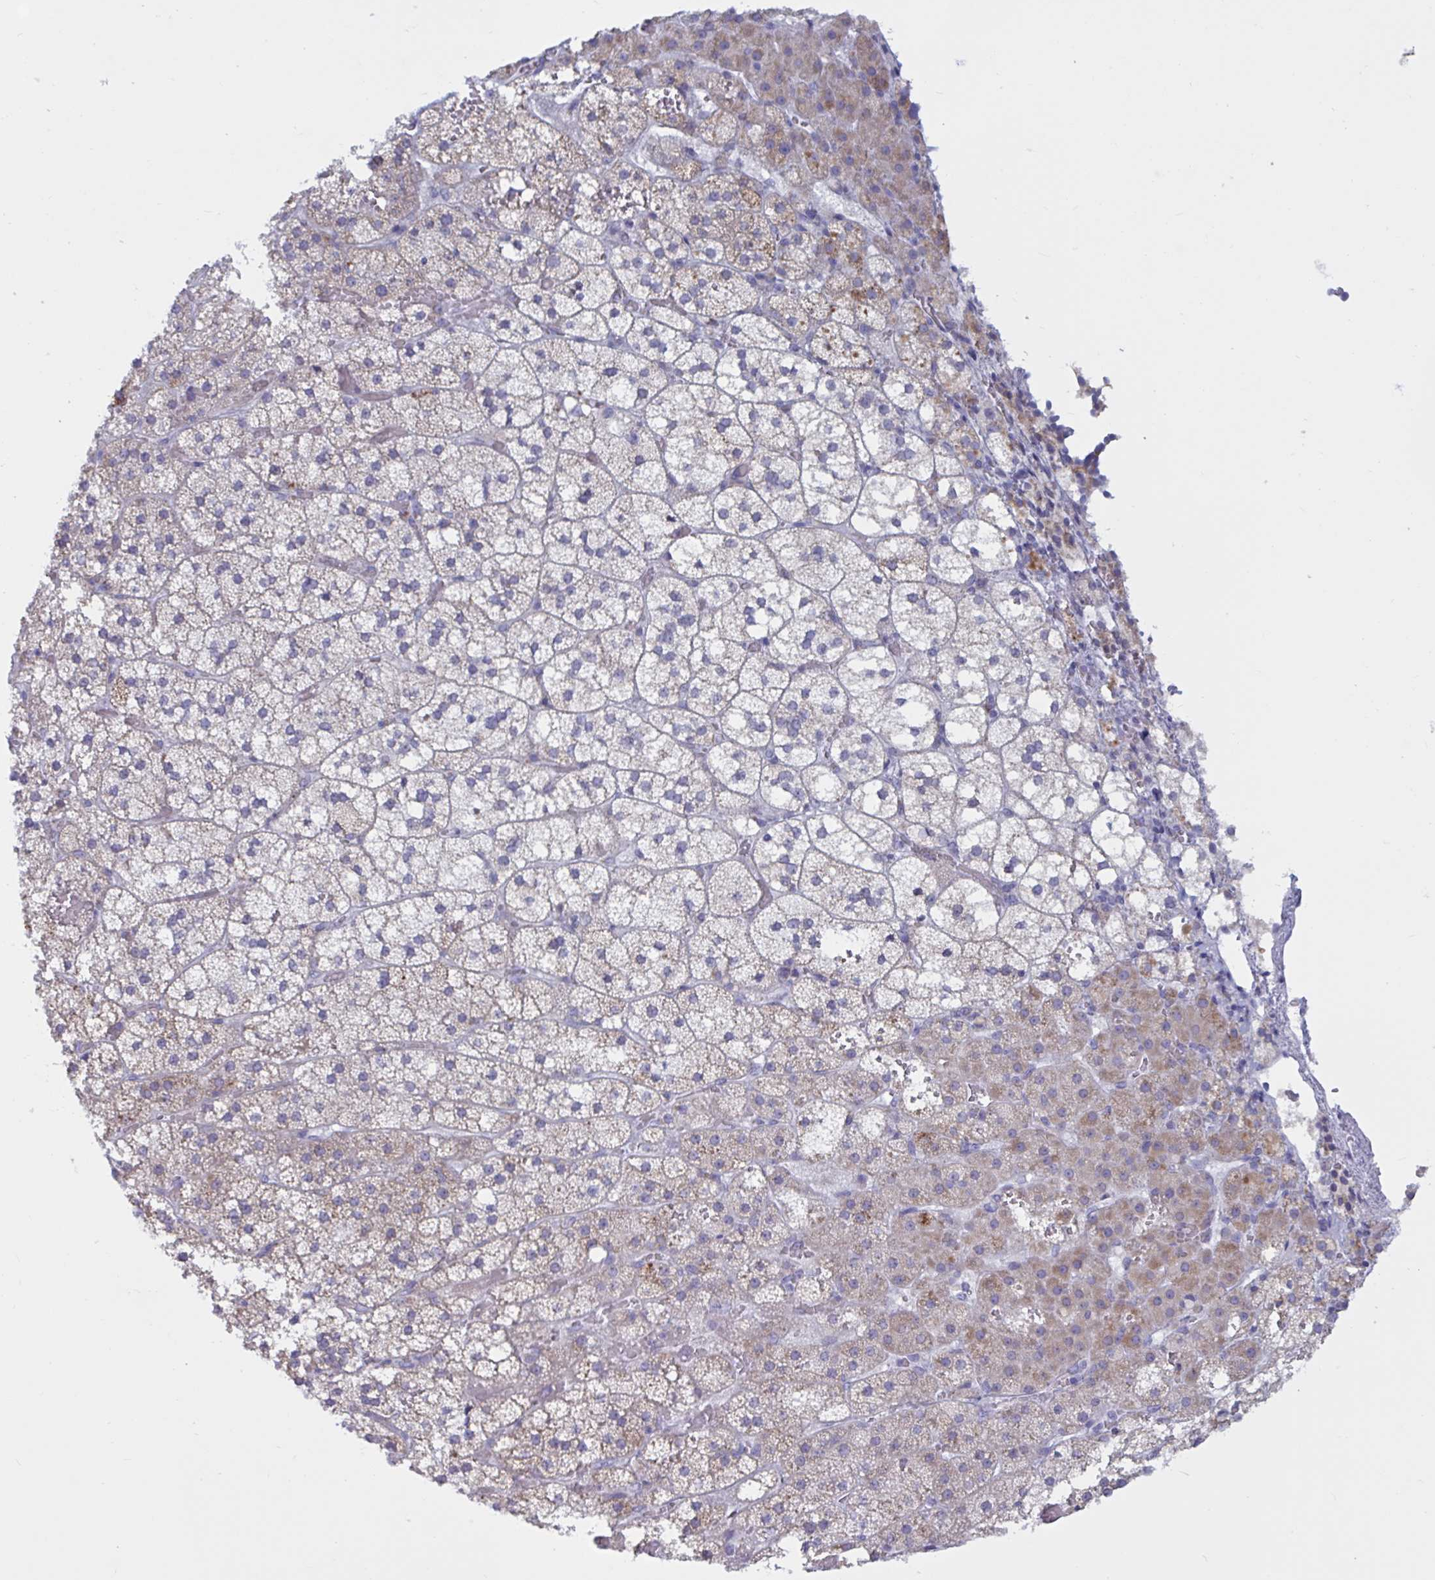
{"staining": {"intensity": "moderate", "quantity": "25%-75%", "location": "cytoplasmic/membranous"}, "tissue": "adrenal gland", "cell_type": "Glandular cells", "image_type": "normal", "snomed": [{"axis": "morphology", "description": "Normal tissue, NOS"}, {"axis": "topography", "description": "Adrenal gland"}], "caption": "High-power microscopy captured an IHC image of unremarkable adrenal gland, revealing moderate cytoplasmic/membranous expression in about 25%-75% of glandular cells.", "gene": "ATG9A", "patient": {"sex": "male", "age": 53}}